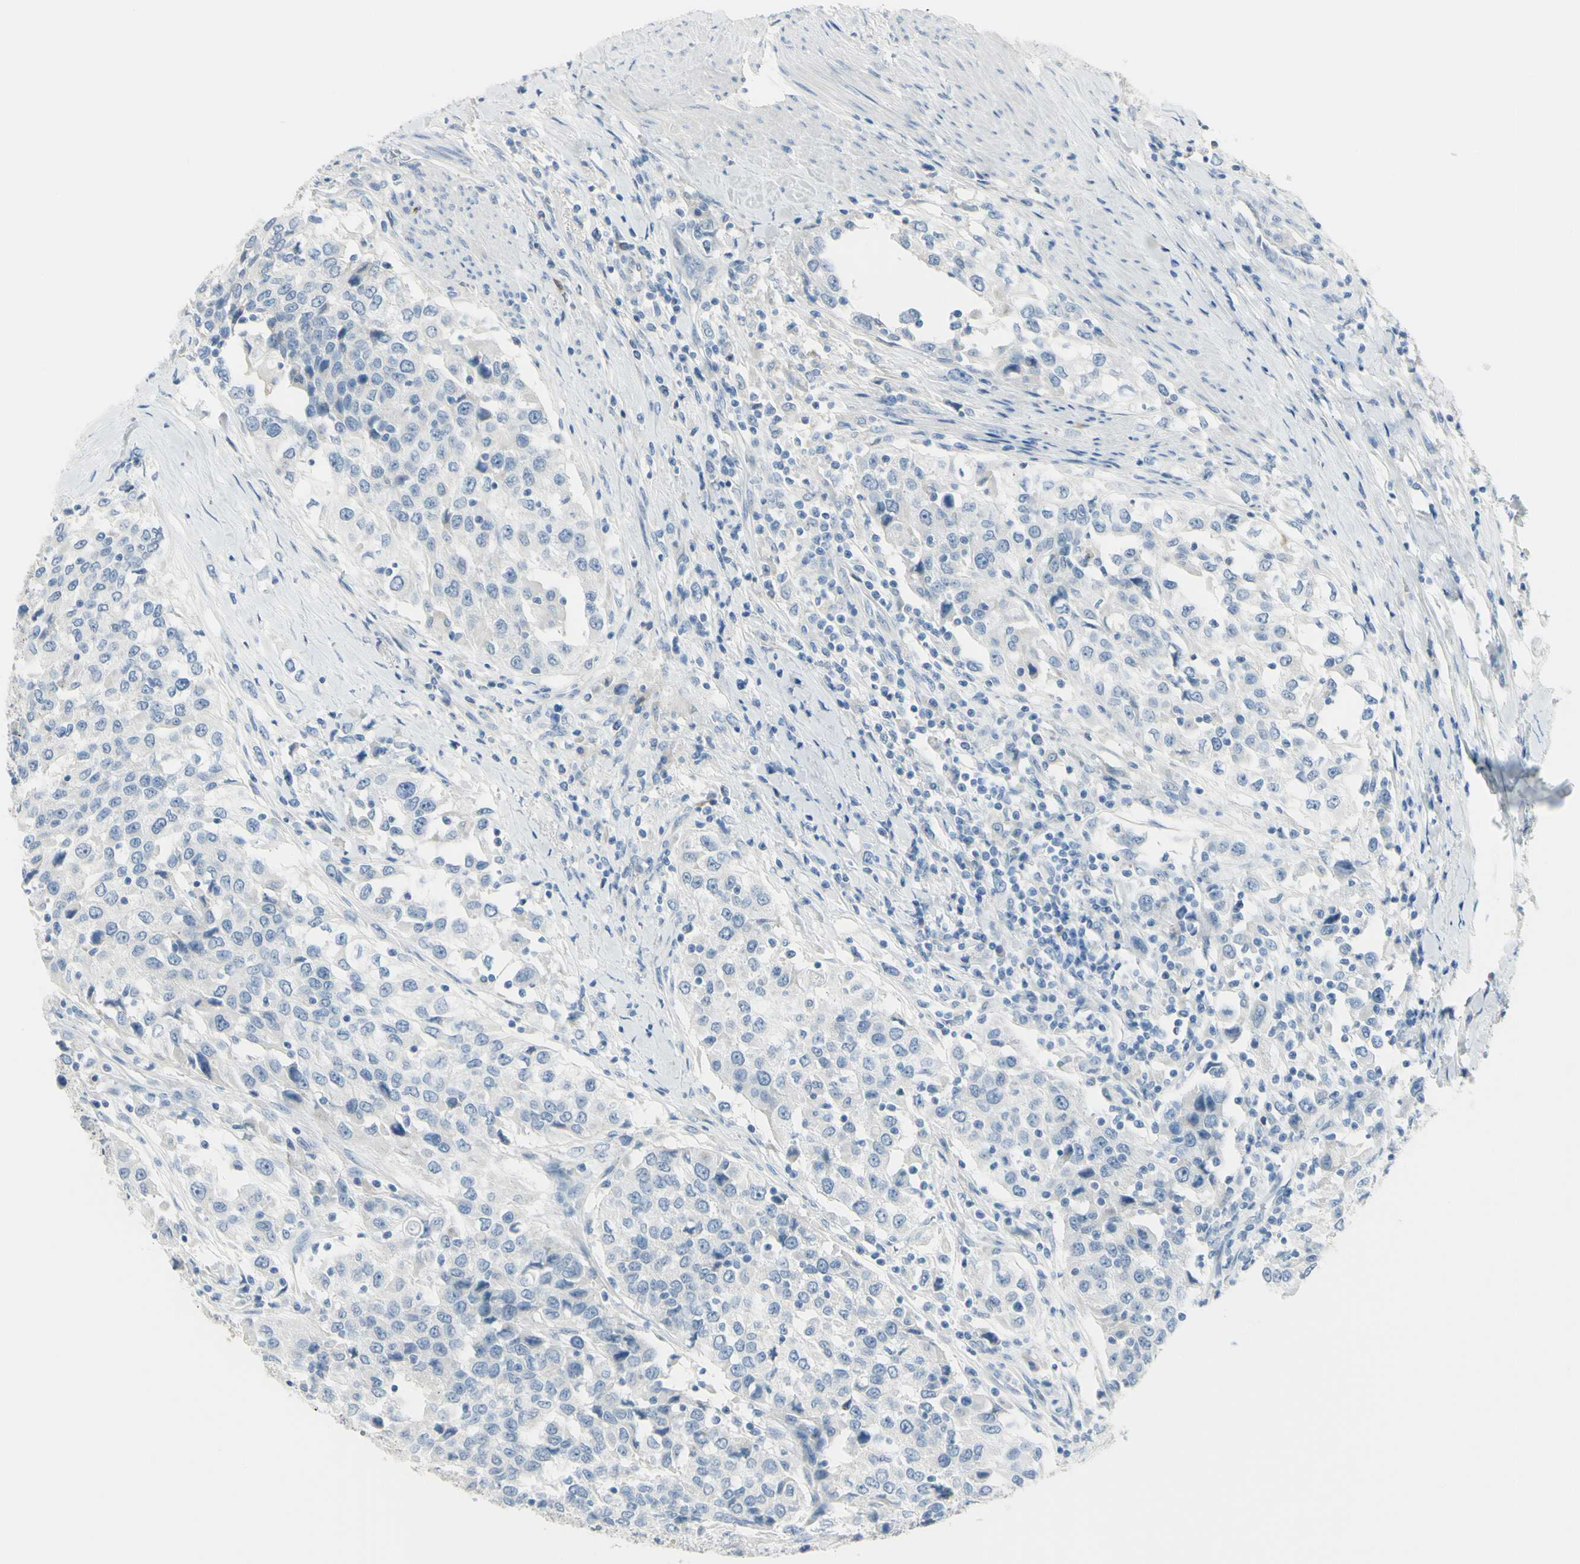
{"staining": {"intensity": "negative", "quantity": "none", "location": "none"}, "tissue": "urothelial cancer", "cell_type": "Tumor cells", "image_type": "cancer", "snomed": [{"axis": "morphology", "description": "Urothelial carcinoma, High grade"}, {"axis": "topography", "description": "Urinary bladder"}], "caption": "Photomicrograph shows no protein positivity in tumor cells of urothelial carcinoma (high-grade) tissue. (IHC, brightfield microscopy, high magnification).", "gene": "ZNF557", "patient": {"sex": "female", "age": 80}}